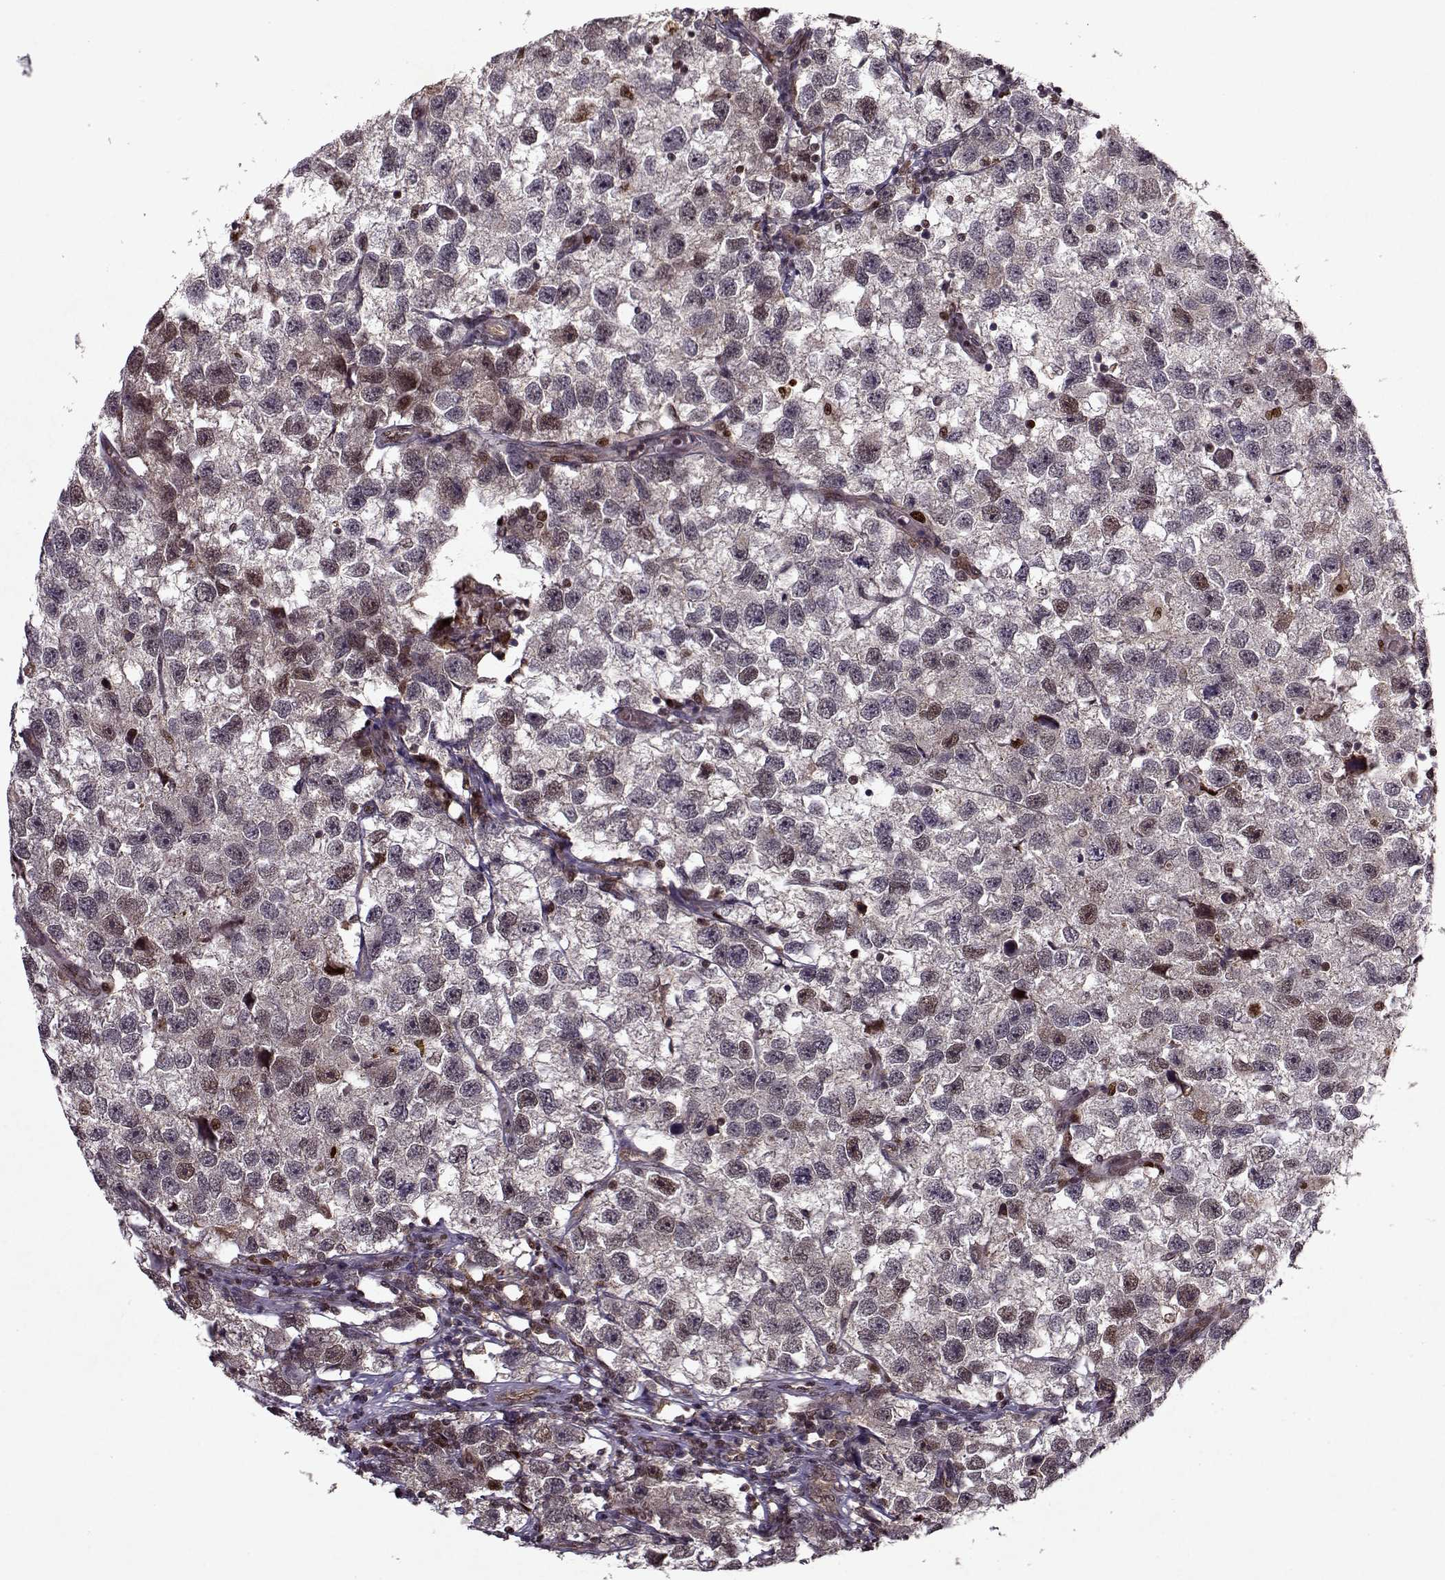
{"staining": {"intensity": "weak", "quantity": ">75%", "location": "cytoplasmic/membranous"}, "tissue": "testis cancer", "cell_type": "Tumor cells", "image_type": "cancer", "snomed": [{"axis": "morphology", "description": "Seminoma, NOS"}, {"axis": "topography", "description": "Testis"}], "caption": "Human testis cancer stained for a protein (brown) shows weak cytoplasmic/membranous positive expression in about >75% of tumor cells.", "gene": "PSMA7", "patient": {"sex": "male", "age": 26}}